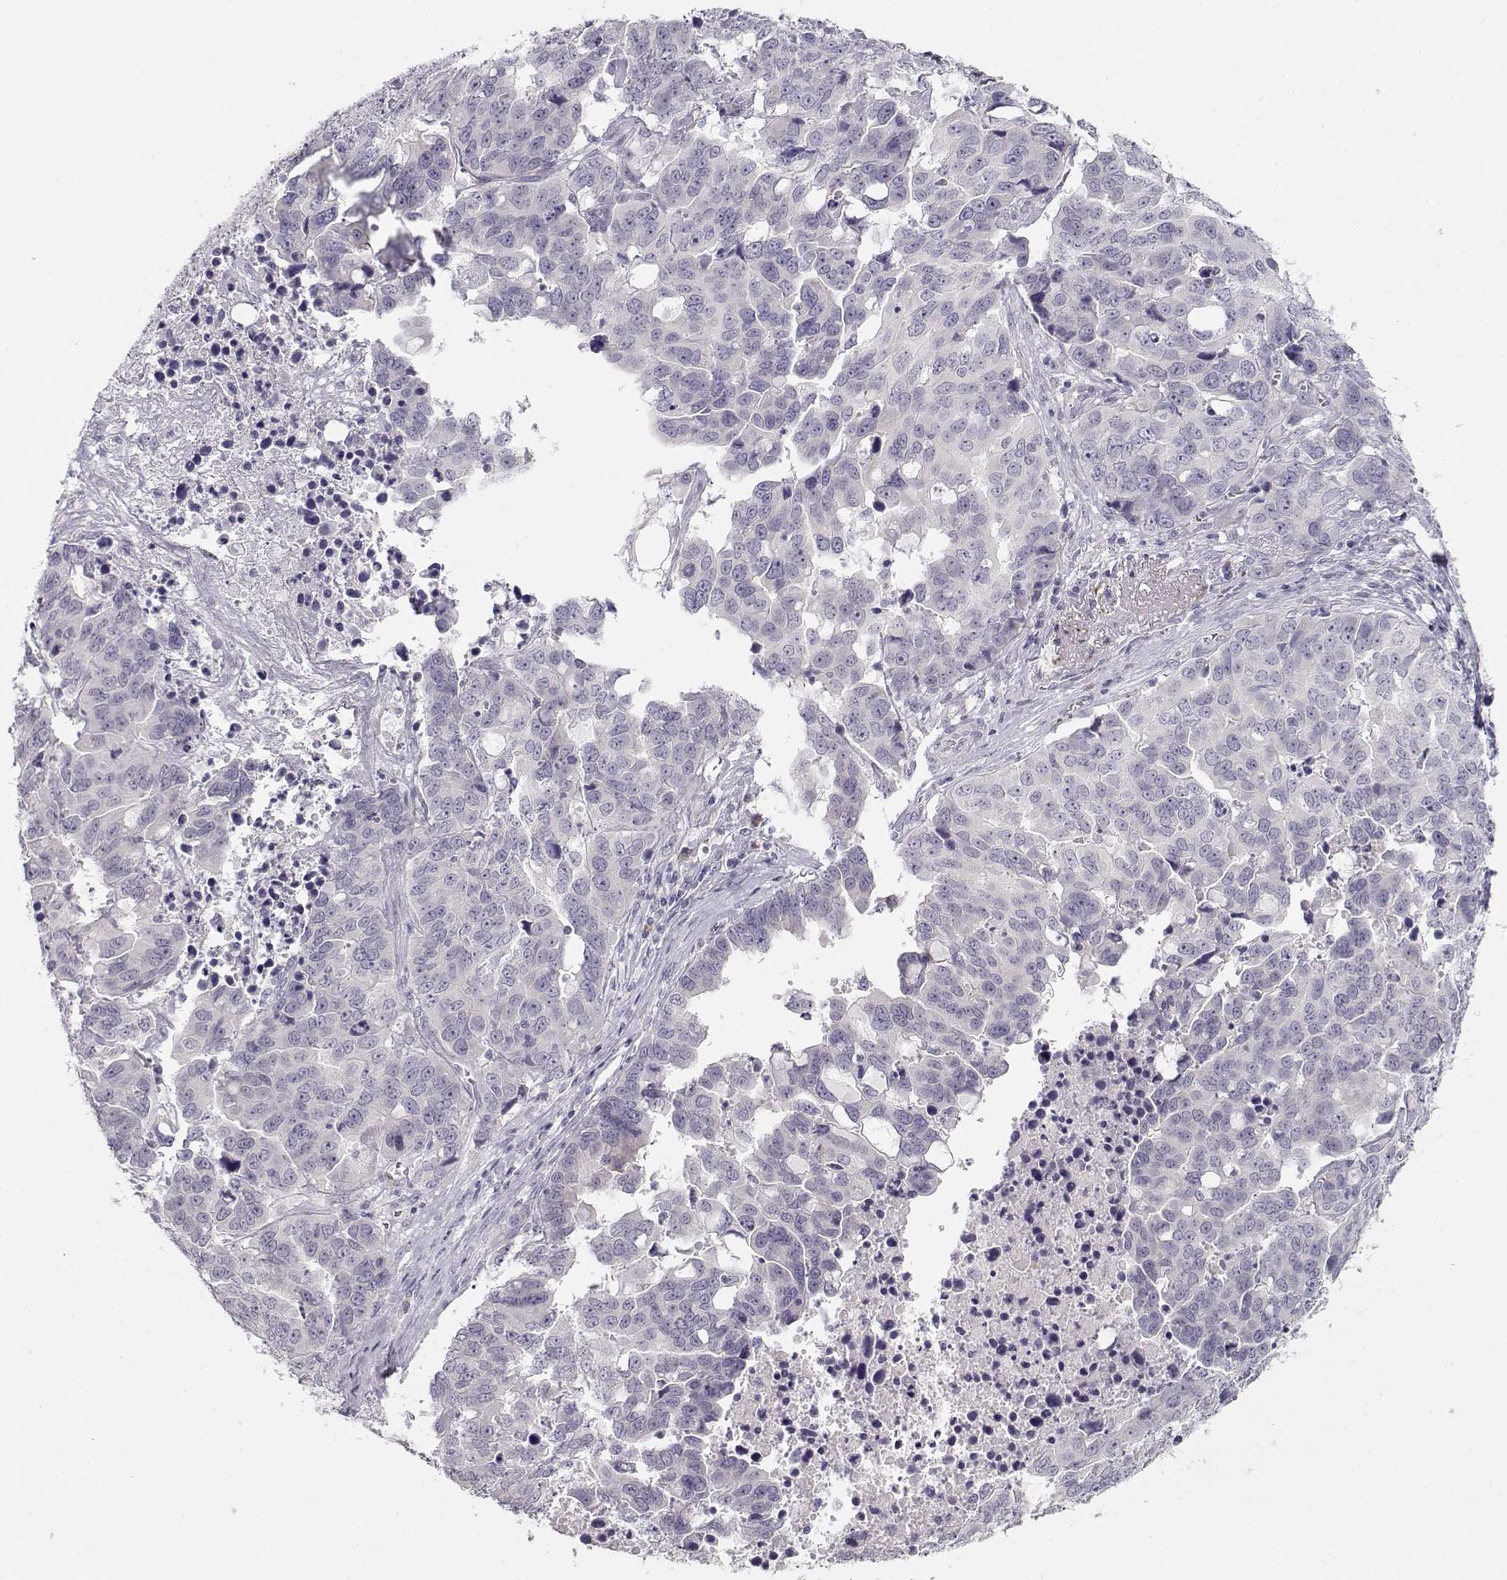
{"staining": {"intensity": "negative", "quantity": "none", "location": "none"}, "tissue": "ovarian cancer", "cell_type": "Tumor cells", "image_type": "cancer", "snomed": [{"axis": "morphology", "description": "Carcinoma, endometroid"}, {"axis": "topography", "description": "Ovary"}], "caption": "IHC image of neoplastic tissue: ovarian endometroid carcinoma stained with DAB shows no significant protein expression in tumor cells.", "gene": "TTC26", "patient": {"sex": "female", "age": 78}}